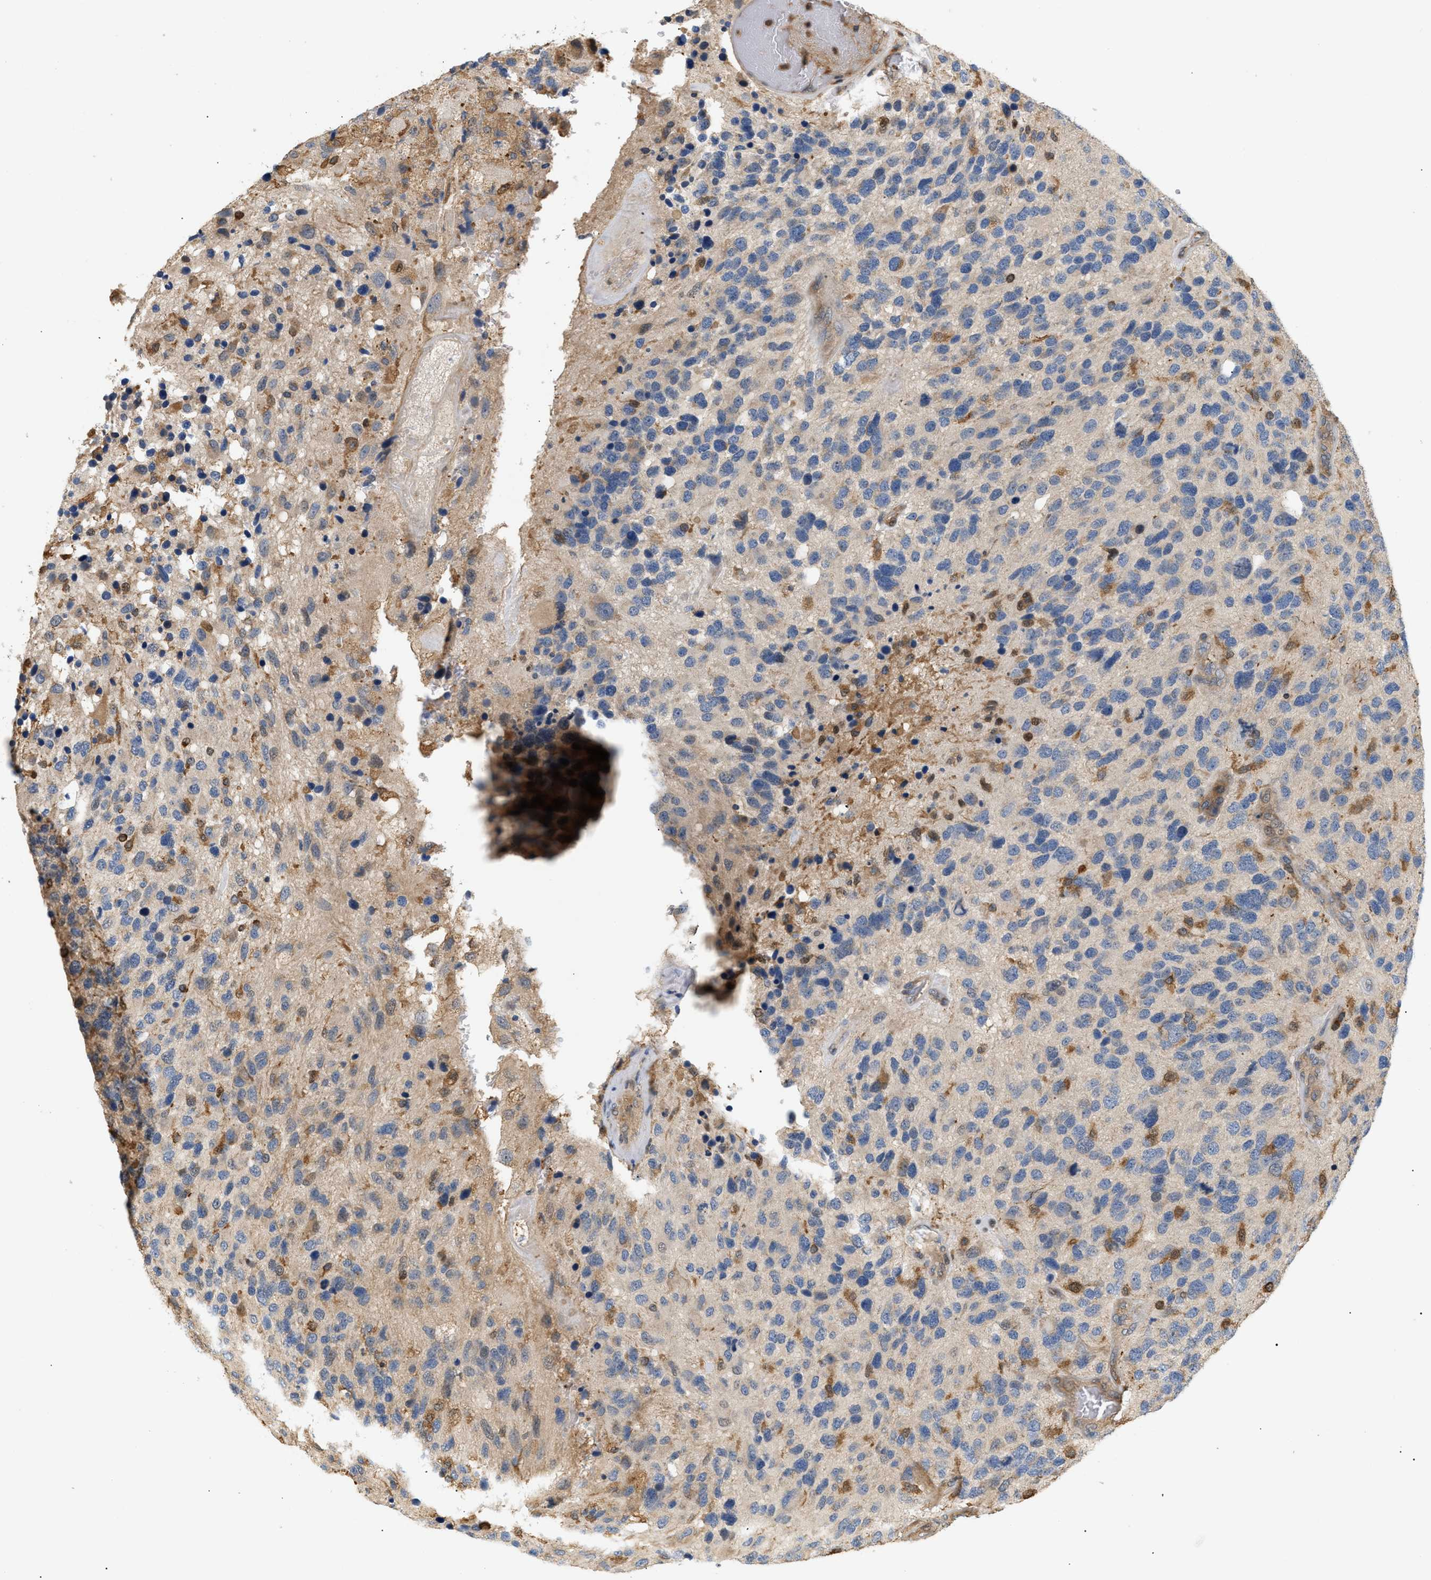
{"staining": {"intensity": "negative", "quantity": "none", "location": "none"}, "tissue": "glioma", "cell_type": "Tumor cells", "image_type": "cancer", "snomed": [{"axis": "morphology", "description": "Glioma, malignant, High grade"}, {"axis": "topography", "description": "Brain"}], "caption": "This is an IHC histopathology image of human glioma. There is no positivity in tumor cells.", "gene": "FARS2", "patient": {"sex": "female", "age": 58}}